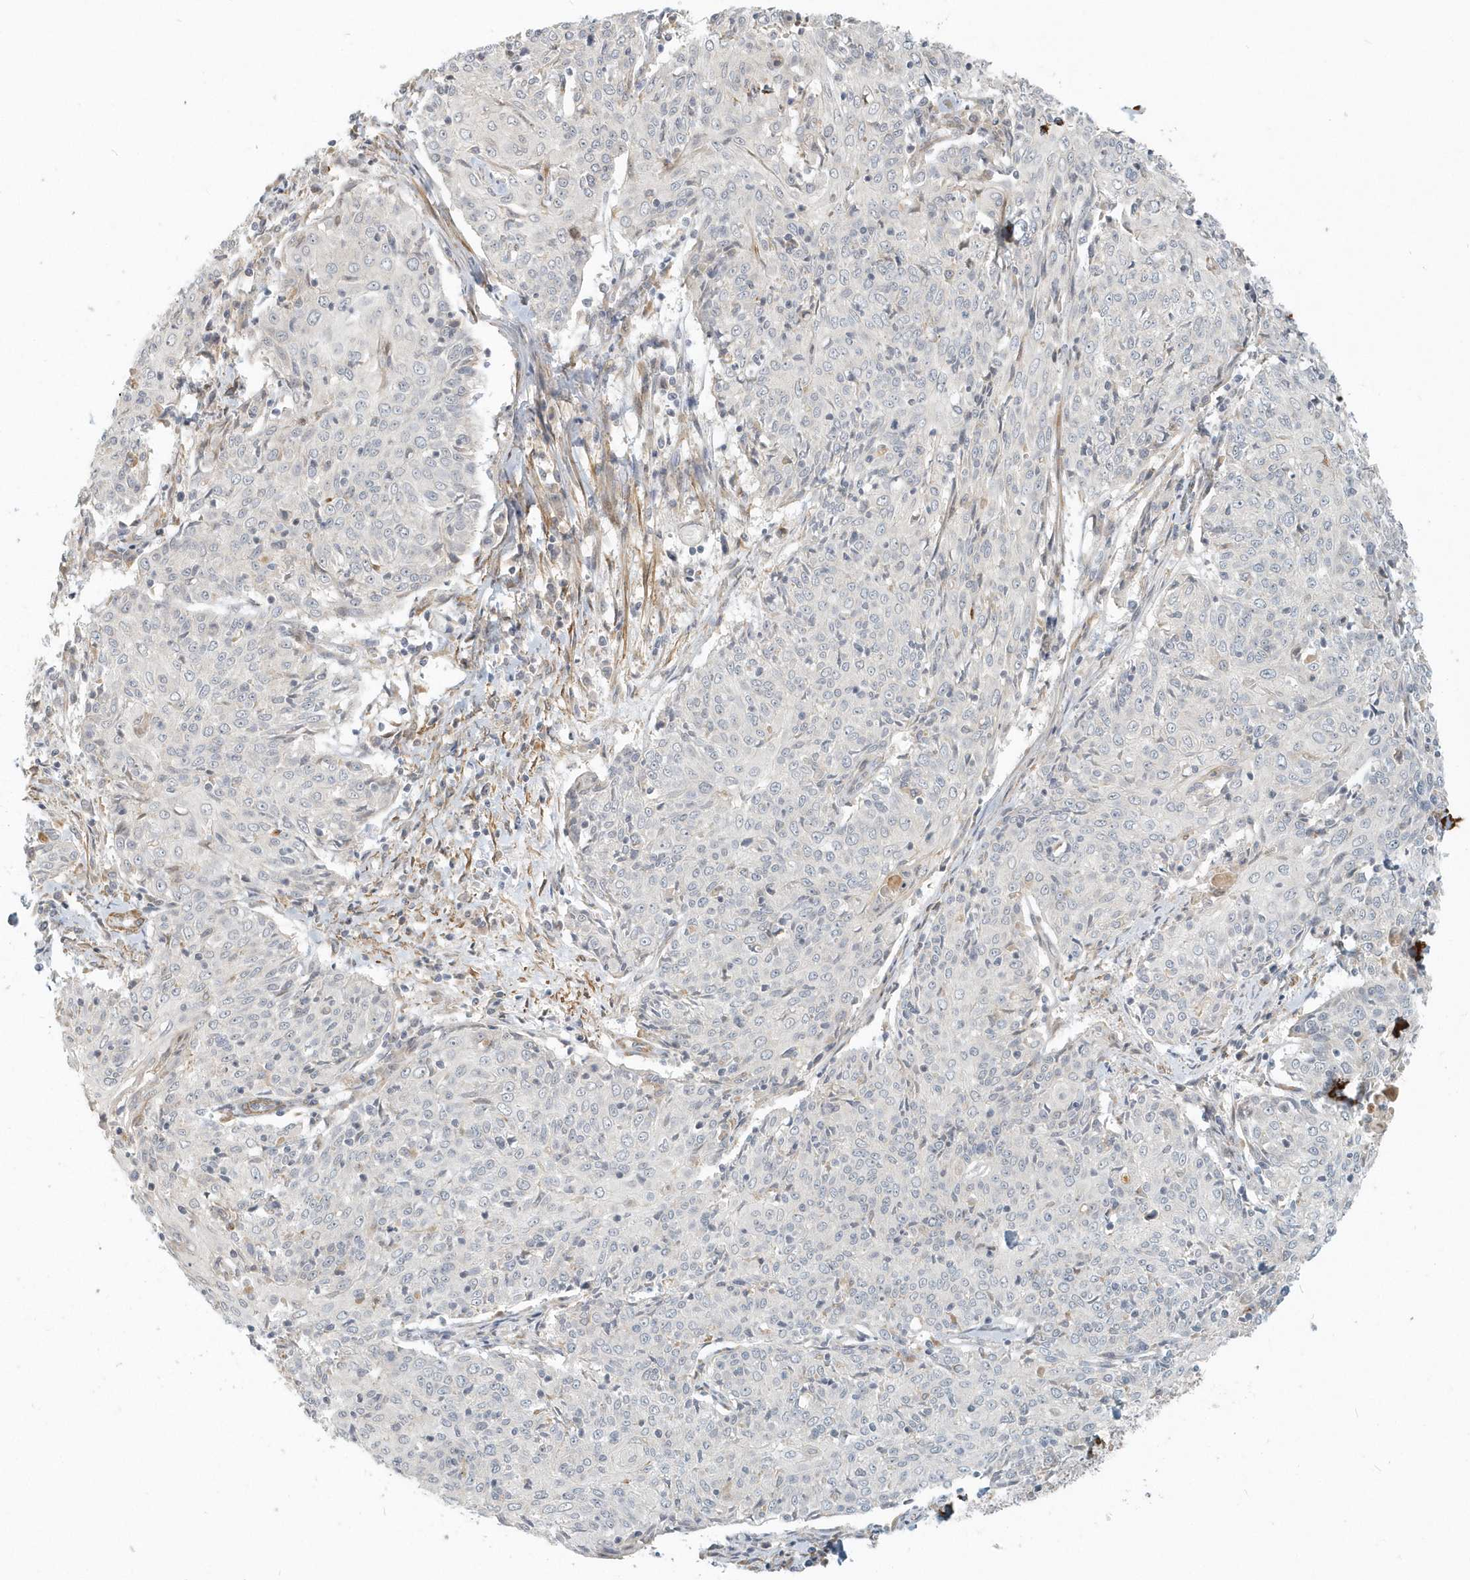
{"staining": {"intensity": "negative", "quantity": "none", "location": "none"}, "tissue": "cervical cancer", "cell_type": "Tumor cells", "image_type": "cancer", "snomed": [{"axis": "morphology", "description": "Squamous cell carcinoma, NOS"}, {"axis": "topography", "description": "Cervix"}], "caption": "Tumor cells show no significant protein positivity in cervical cancer (squamous cell carcinoma). Brightfield microscopy of immunohistochemistry stained with DAB (3,3'-diaminobenzidine) (brown) and hematoxylin (blue), captured at high magnification.", "gene": "NAPB", "patient": {"sex": "female", "age": 48}}